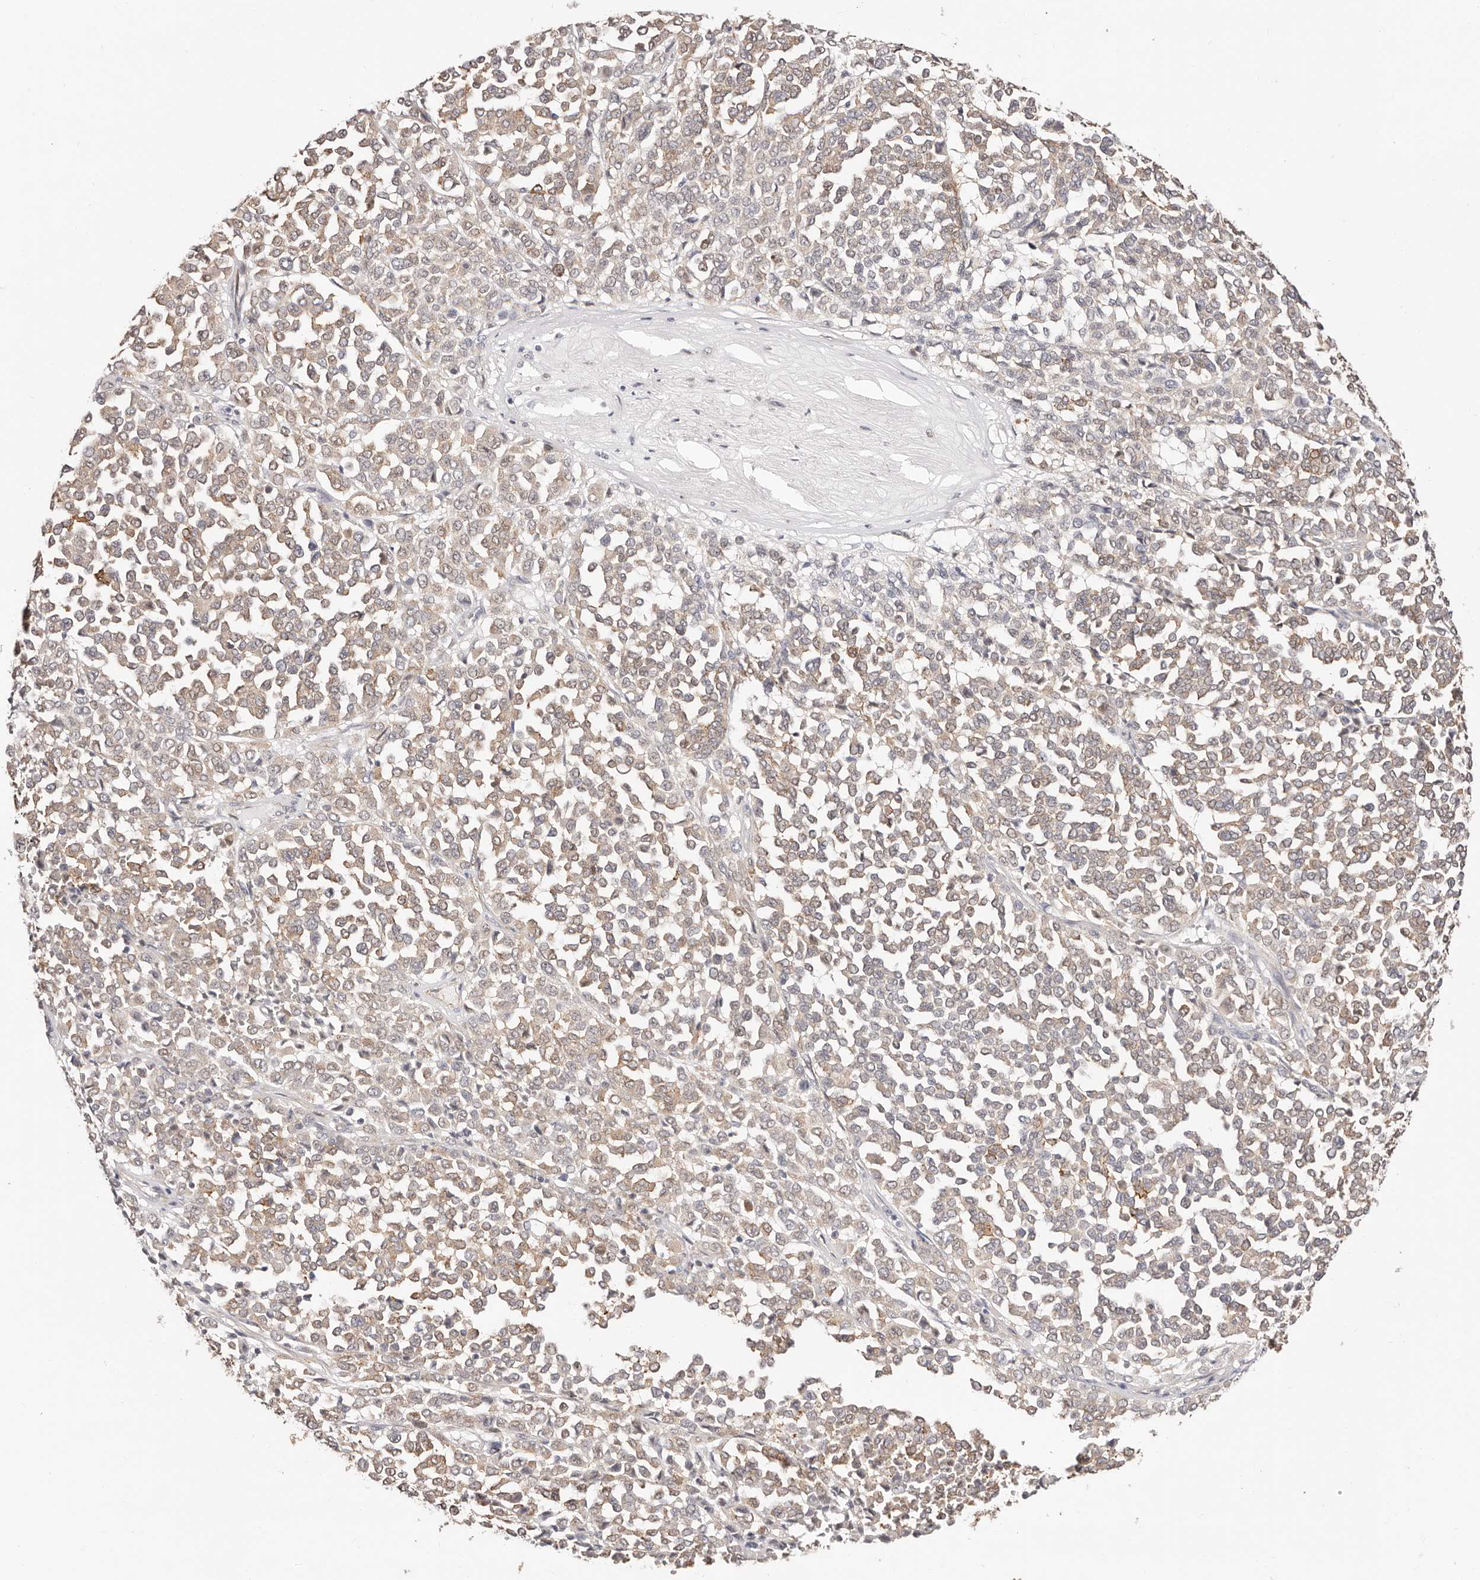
{"staining": {"intensity": "weak", "quantity": ">75%", "location": "cytoplasmic/membranous"}, "tissue": "melanoma", "cell_type": "Tumor cells", "image_type": "cancer", "snomed": [{"axis": "morphology", "description": "Malignant melanoma, Metastatic site"}, {"axis": "topography", "description": "Pancreas"}], "caption": "Immunohistochemistry (DAB (3,3'-diaminobenzidine)) staining of melanoma exhibits weak cytoplasmic/membranous protein expression in about >75% of tumor cells.", "gene": "STAT5A", "patient": {"sex": "female", "age": 30}}